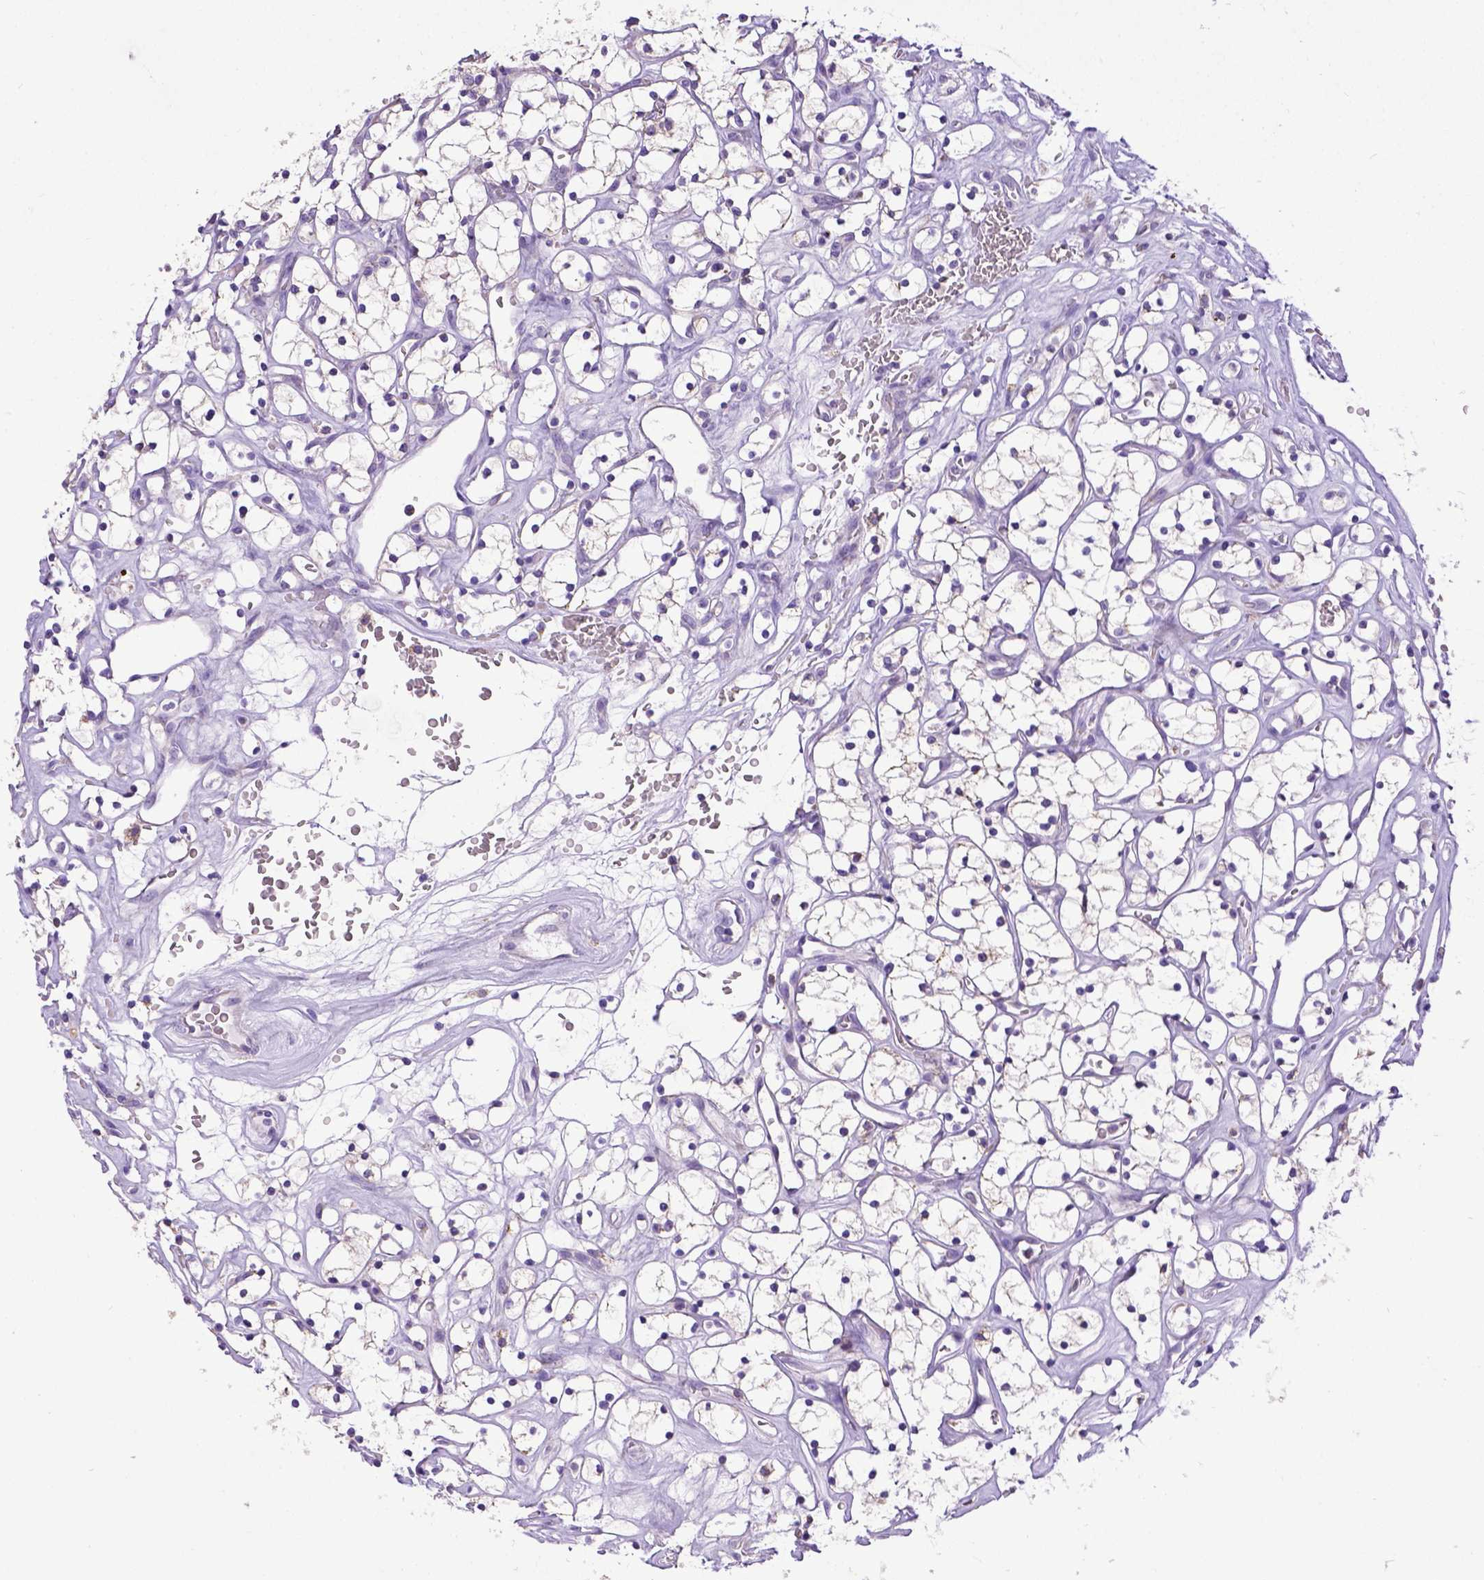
{"staining": {"intensity": "negative", "quantity": "none", "location": "none"}, "tissue": "renal cancer", "cell_type": "Tumor cells", "image_type": "cancer", "snomed": [{"axis": "morphology", "description": "Adenocarcinoma, NOS"}, {"axis": "topography", "description": "Kidney"}], "caption": "An IHC photomicrograph of adenocarcinoma (renal) is shown. There is no staining in tumor cells of adenocarcinoma (renal).", "gene": "SPEF1", "patient": {"sex": "female", "age": 64}}